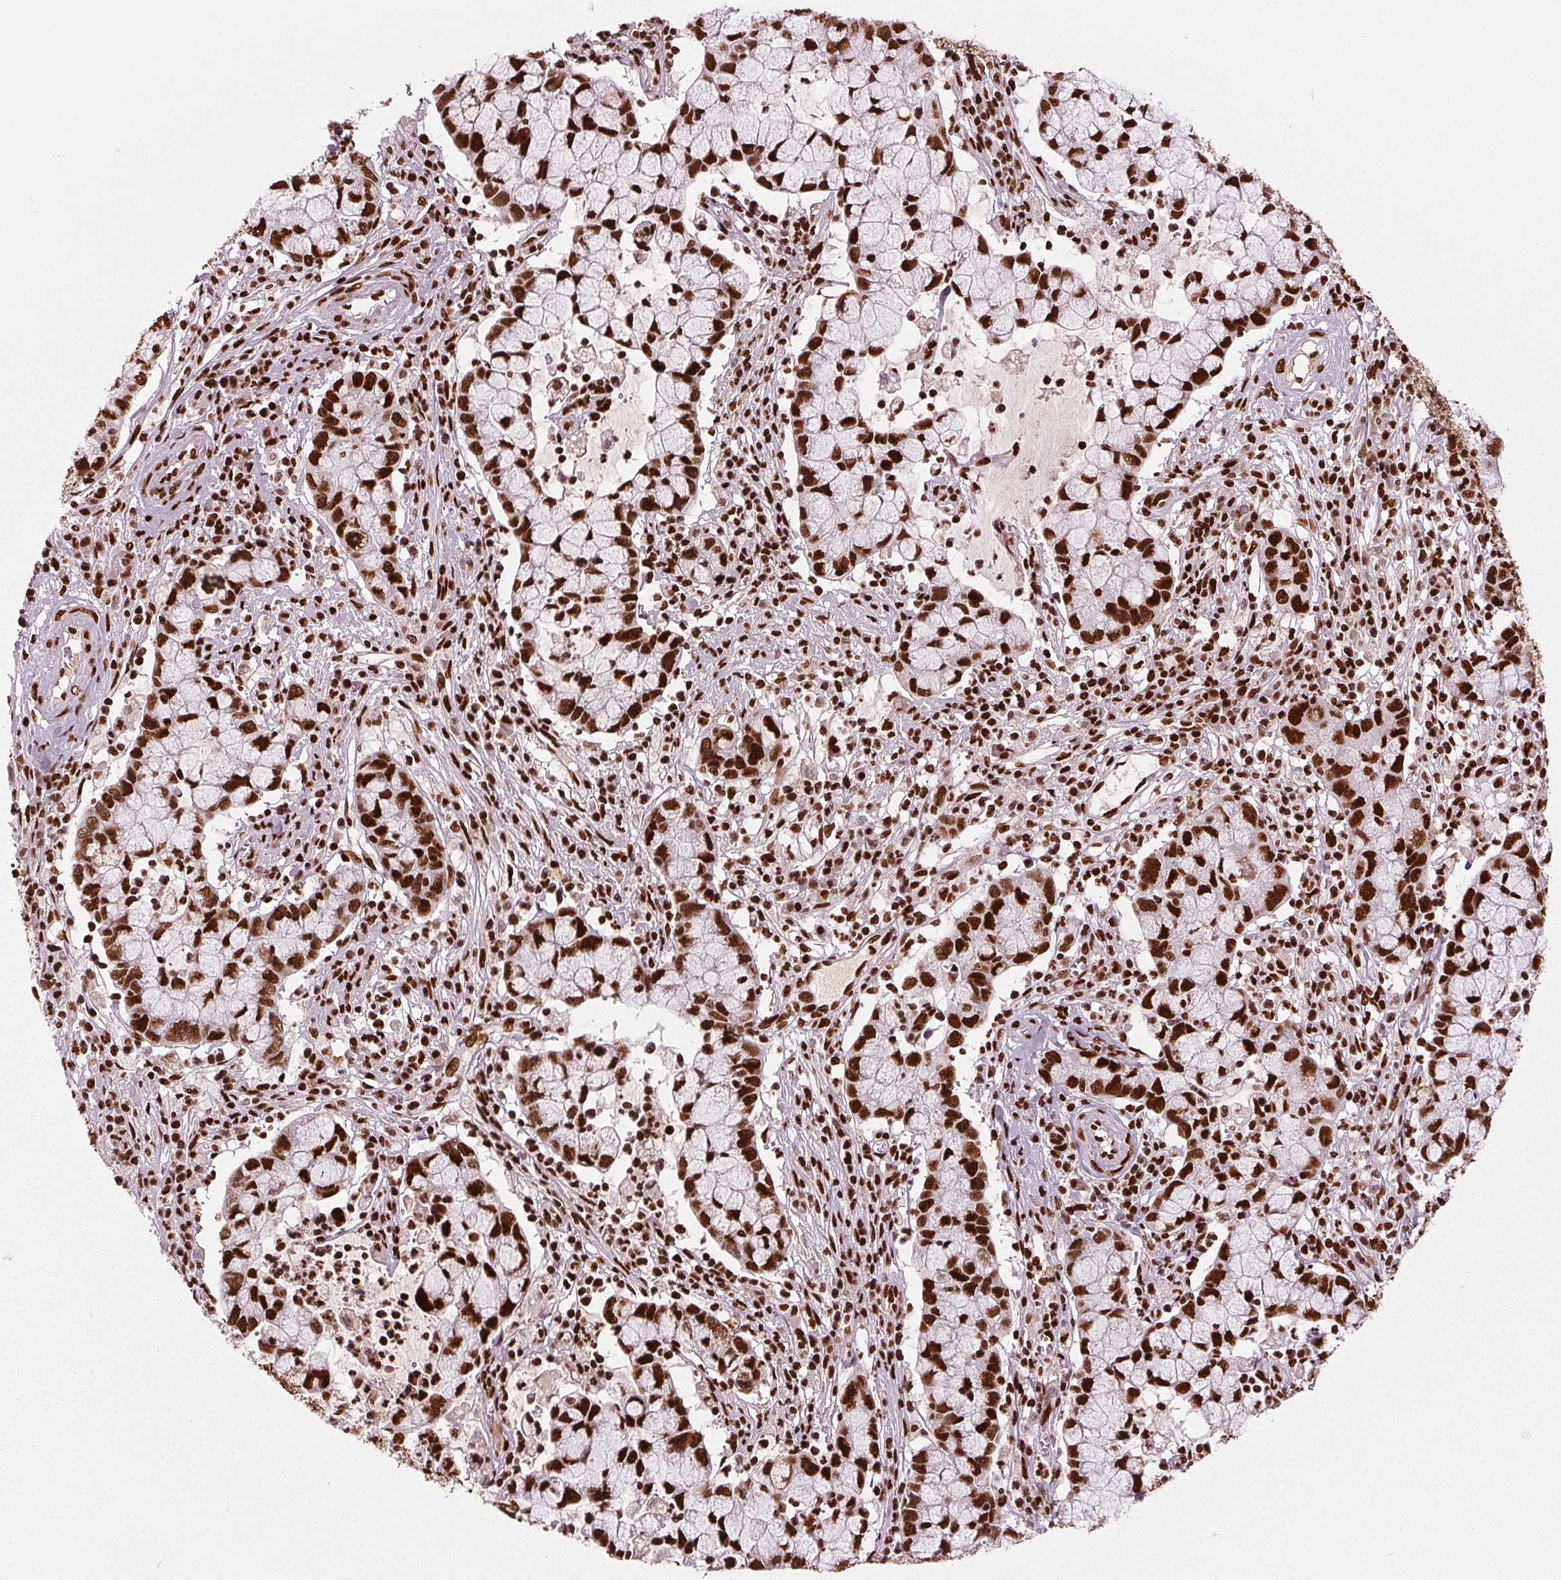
{"staining": {"intensity": "strong", "quantity": ">75%", "location": "nuclear"}, "tissue": "cervical cancer", "cell_type": "Tumor cells", "image_type": "cancer", "snomed": [{"axis": "morphology", "description": "Adenocarcinoma, NOS"}, {"axis": "topography", "description": "Cervix"}], "caption": "A high-resolution image shows immunohistochemistry (IHC) staining of cervical adenocarcinoma, which shows strong nuclear expression in about >75% of tumor cells. (DAB (3,3'-diaminobenzidine) IHC with brightfield microscopy, high magnification).", "gene": "BRD4", "patient": {"sex": "female", "age": 40}}